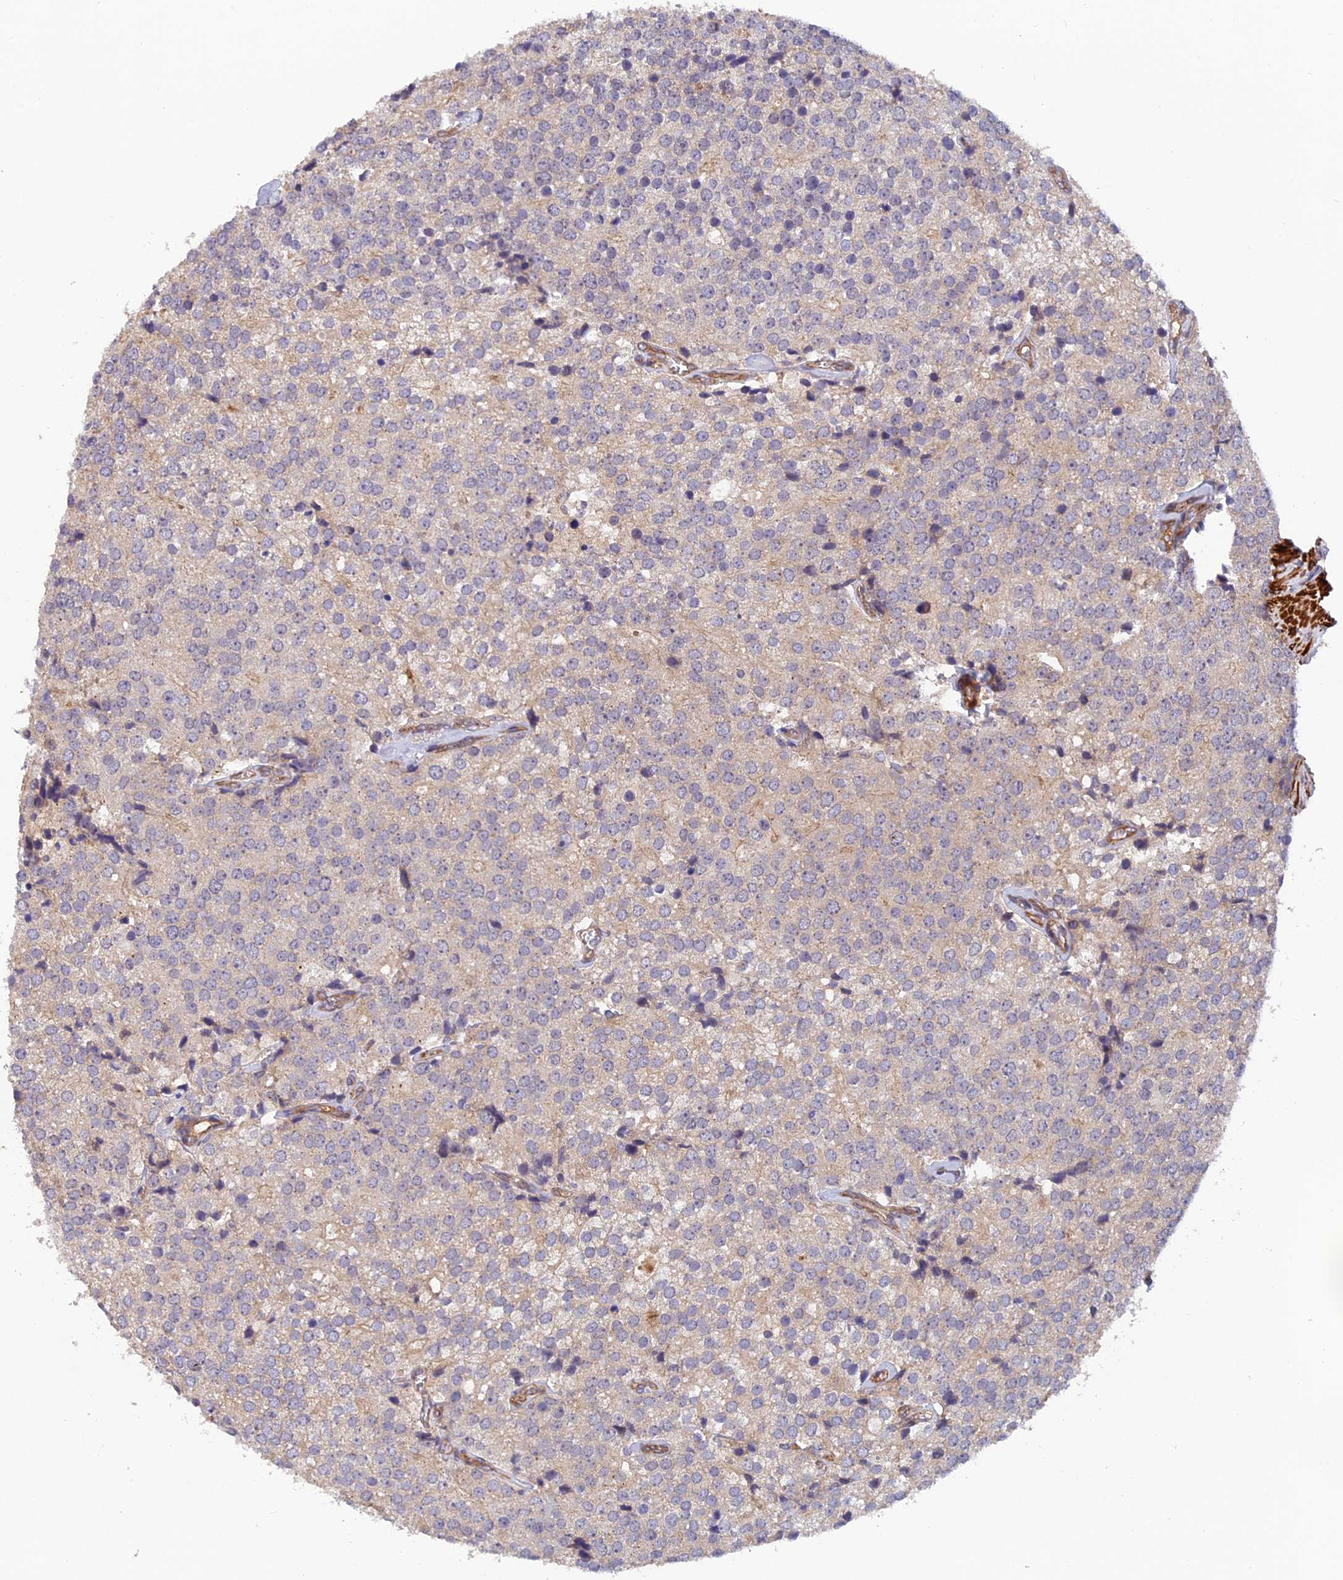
{"staining": {"intensity": "weak", "quantity": "25%-75%", "location": "cytoplasmic/membranous"}, "tissue": "prostate cancer", "cell_type": "Tumor cells", "image_type": "cancer", "snomed": [{"axis": "morphology", "description": "Adenocarcinoma, High grade"}, {"axis": "topography", "description": "Prostate"}], "caption": "About 25%-75% of tumor cells in prostate cancer demonstrate weak cytoplasmic/membranous protein staining as visualized by brown immunohistochemical staining.", "gene": "ADAMTS15", "patient": {"sex": "male", "age": 49}}